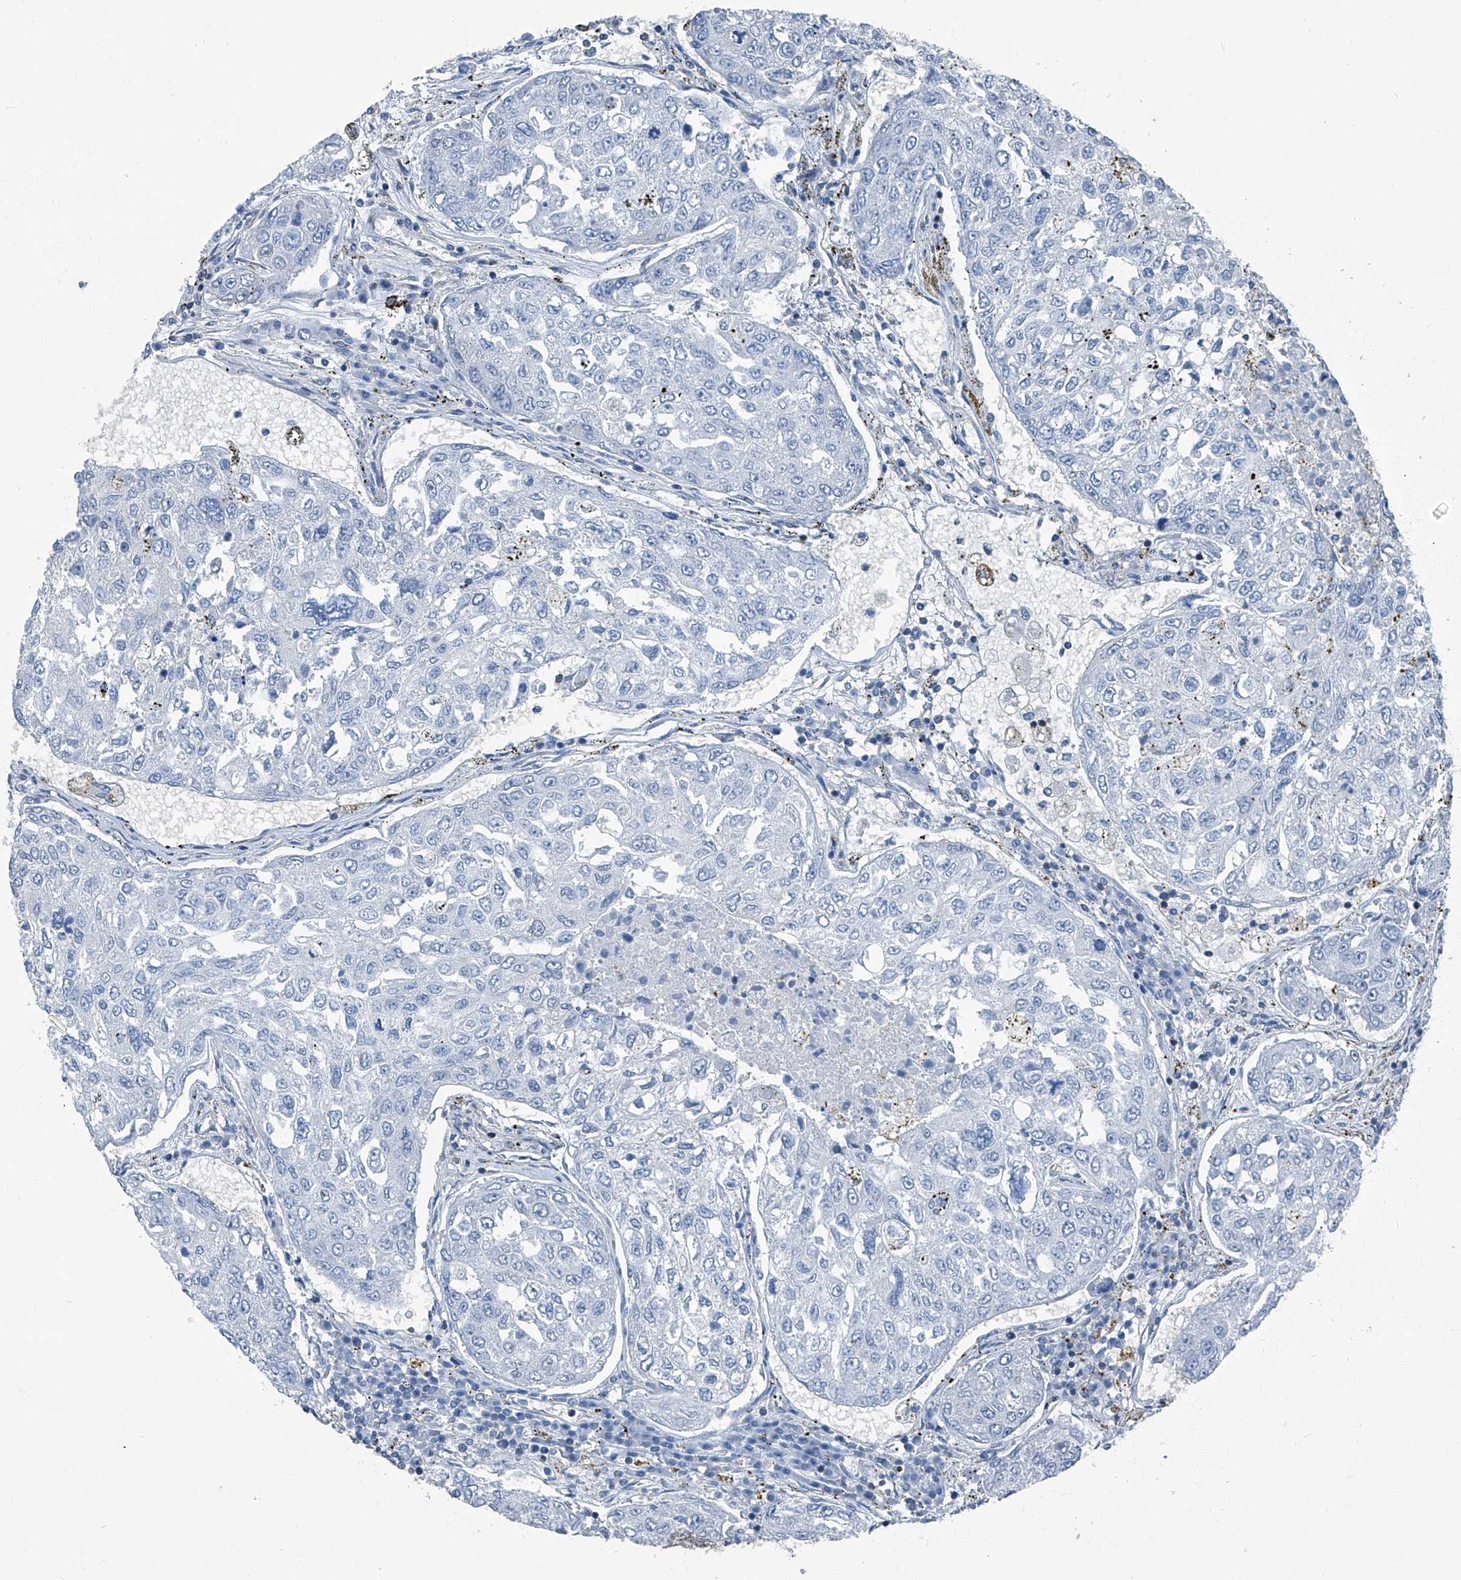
{"staining": {"intensity": "negative", "quantity": "none", "location": "none"}, "tissue": "urothelial cancer", "cell_type": "Tumor cells", "image_type": "cancer", "snomed": [{"axis": "morphology", "description": "Urothelial carcinoma, High grade"}, {"axis": "topography", "description": "Lymph node"}, {"axis": "topography", "description": "Urinary bladder"}], "caption": "Immunohistochemistry photomicrograph of neoplastic tissue: human urothelial cancer stained with DAB demonstrates no significant protein staining in tumor cells. The staining is performed using DAB brown chromogen with nuclei counter-stained in using hematoxylin.", "gene": "SEPTIN7", "patient": {"sex": "male", "age": 51}}